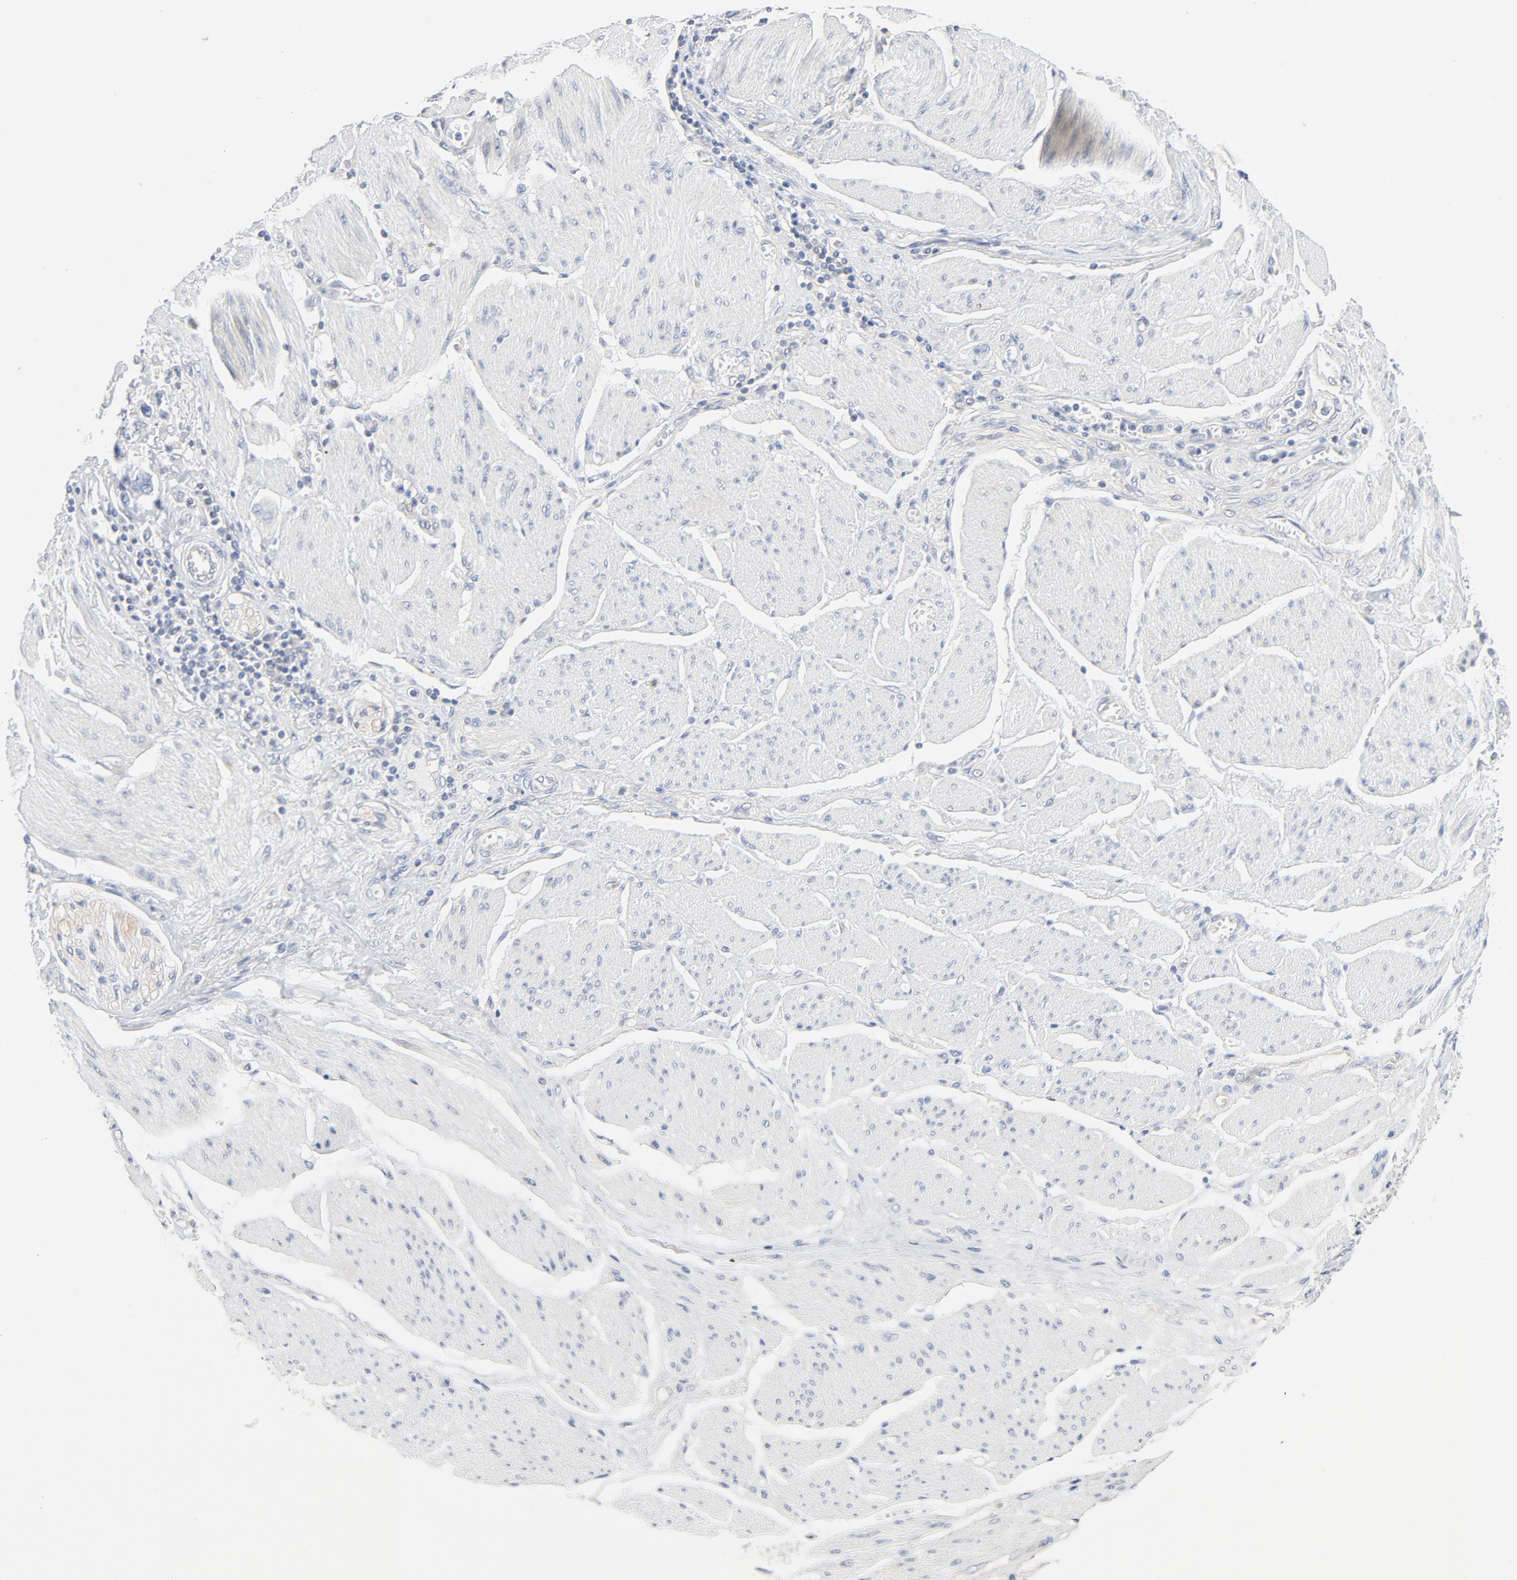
{"staining": {"intensity": "negative", "quantity": "none", "location": "none"}, "tissue": "stomach cancer", "cell_type": "Tumor cells", "image_type": "cancer", "snomed": [{"axis": "morphology", "description": "Adenocarcinoma, NOS"}, {"axis": "topography", "description": "Pancreas"}, {"axis": "topography", "description": "Stomach, upper"}], "caption": "Immunohistochemical staining of human adenocarcinoma (stomach) shows no significant positivity in tumor cells.", "gene": "RABEP1", "patient": {"sex": "male", "age": 77}}